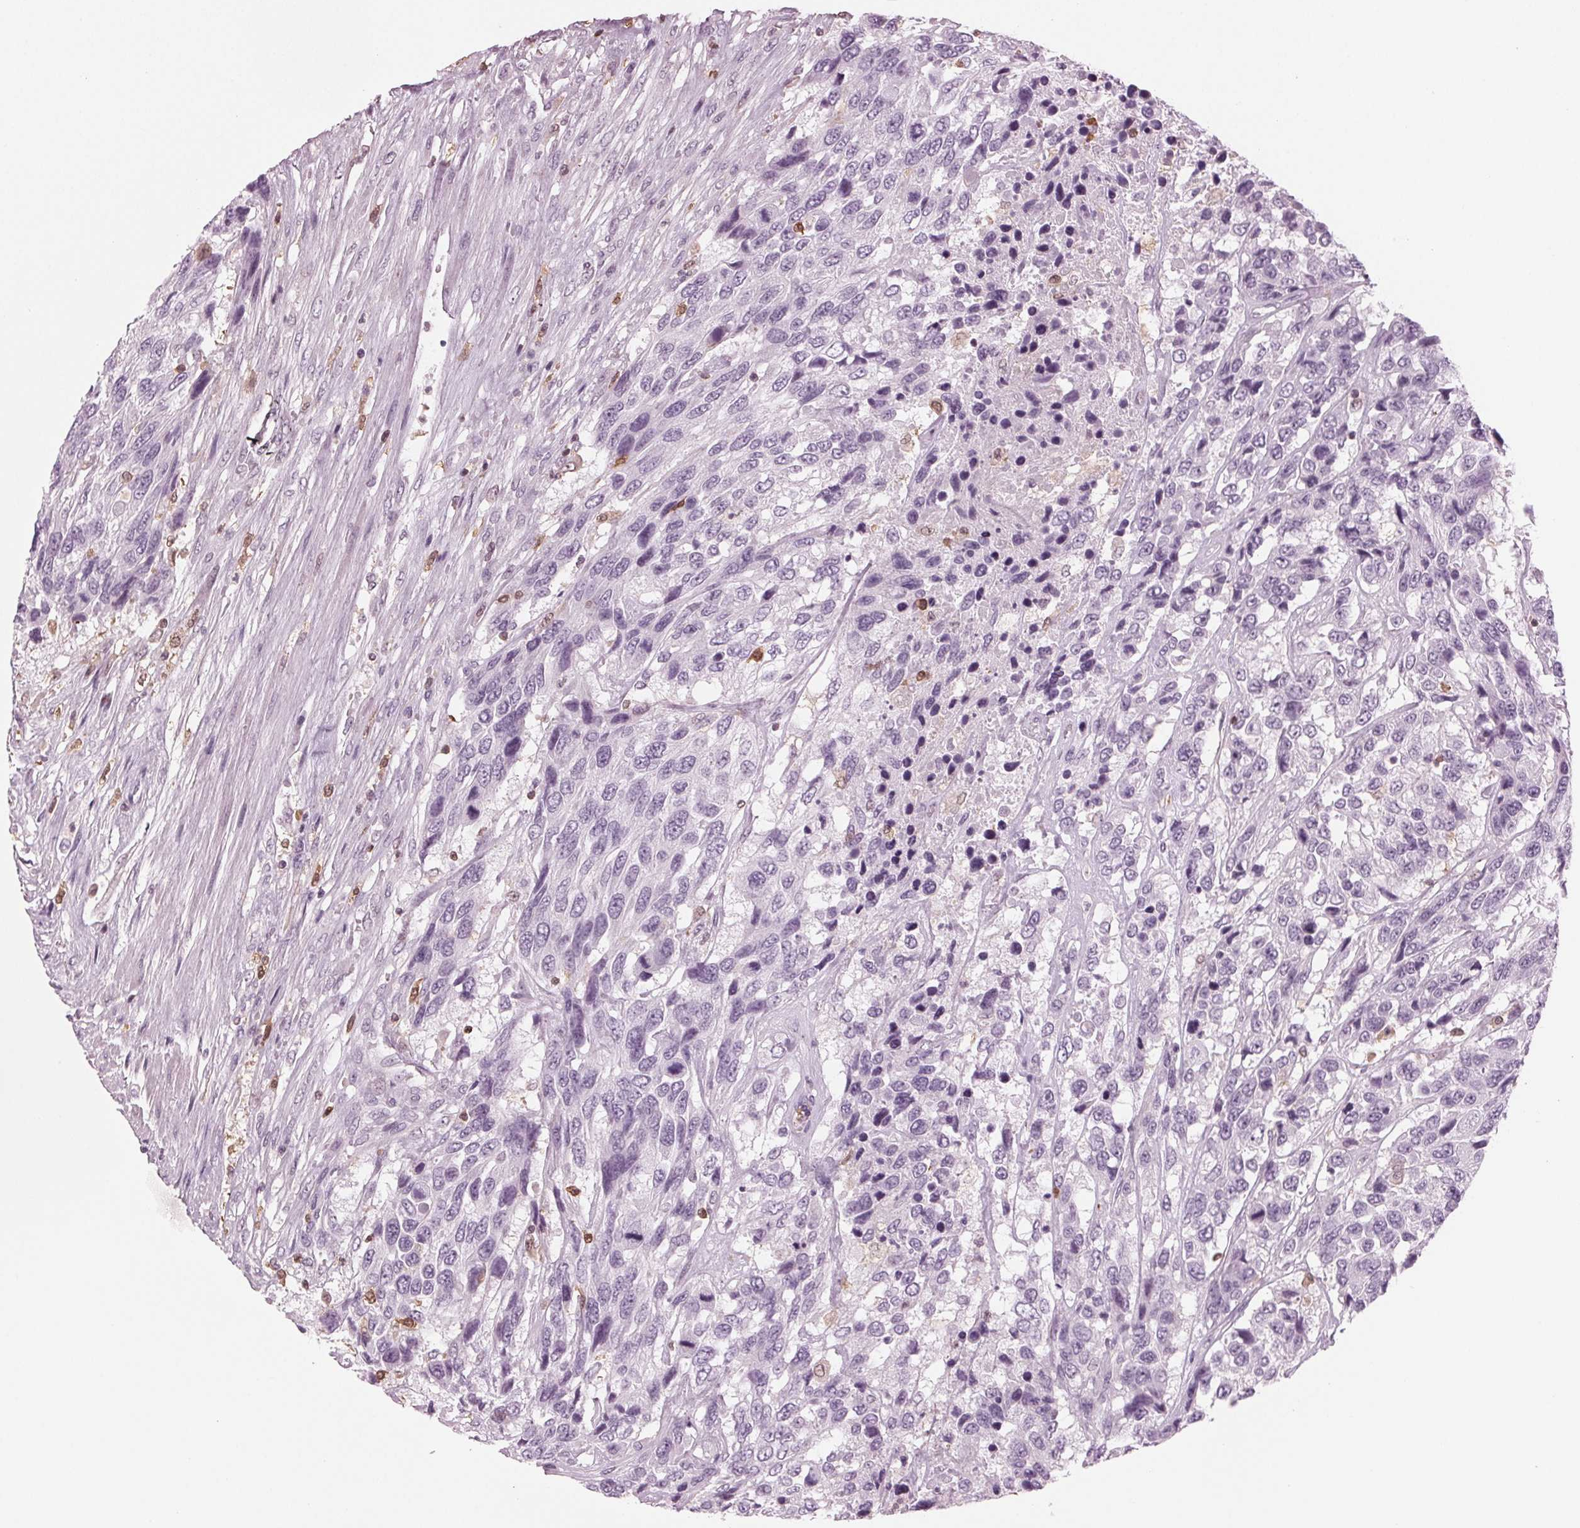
{"staining": {"intensity": "negative", "quantity": "none", "location": "none"}, "tissue": "urothelial cancer", "cell_type": "Tumor cells", "image_type": "cancer", "snomed": [{"axis": "morphology", "description": "Urothelial carcinoma, High grade"}, {"axis": "topography", "description": "Urinary bladder"}], "caption": "A histopathology image of high-grade urothelial carcinoma stained for a protein shows no brown staining in tumor cells.", "gene": "BTLA", "patient": {"sex": "female", "age": 70}}